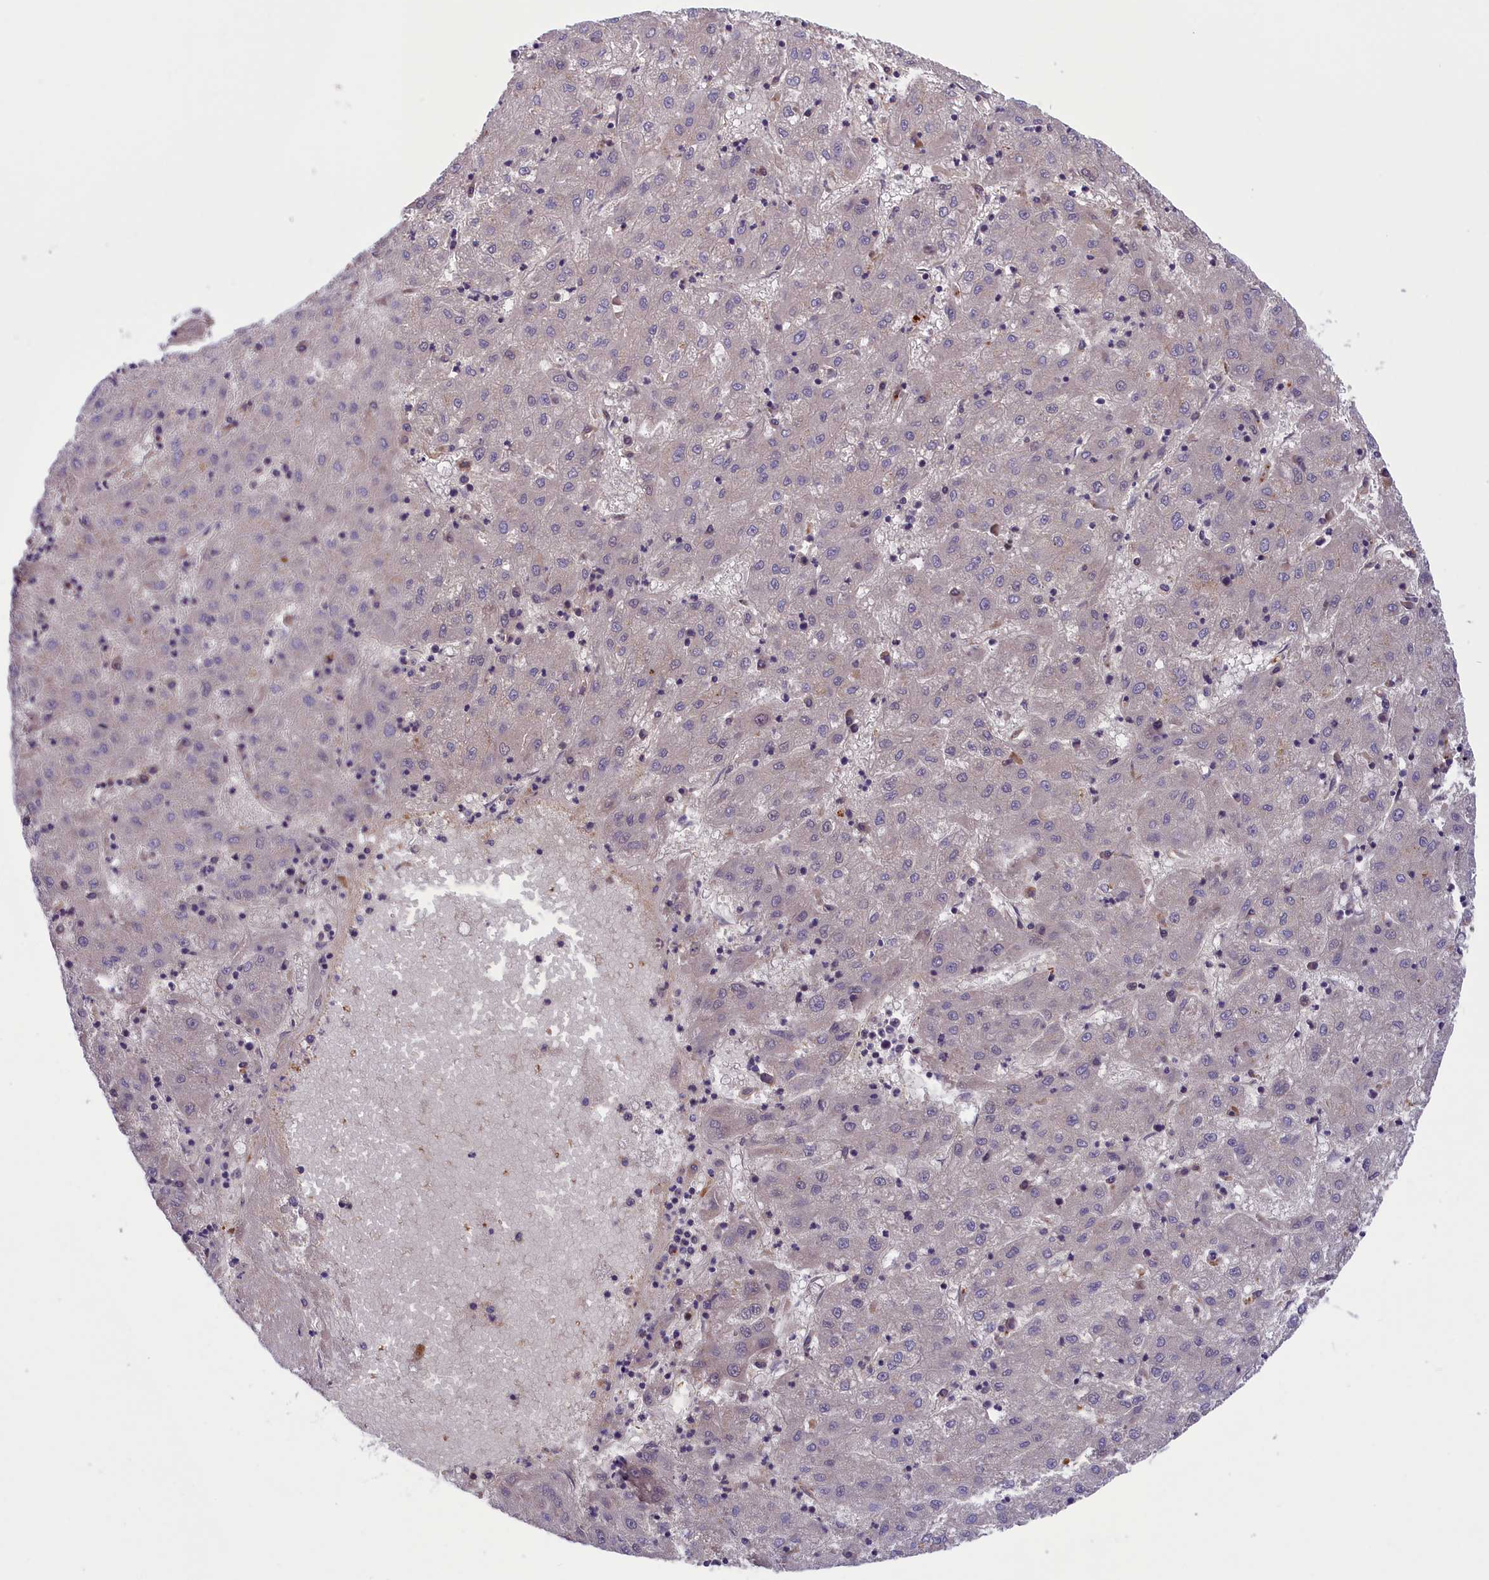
{"staining": {"intensity": "negative", "quantity": "none", "location": "none"}, "tissue": "liver cancer", "cell_type": "Tumor cells", "image_type": "cancer", "snomed": [{"axis": "morphology", "description": "Carcinoma, Hepatocellular, NOS"}, {"axis": "topography", "description": "Liver"}], "caption": "High power microscopy micrograph of an IHC histopathology image of liver cancer, revealing no significant positivity in tumor cells.", "gene": "STYX", "patient": {"sex": "male", "age": 72}}